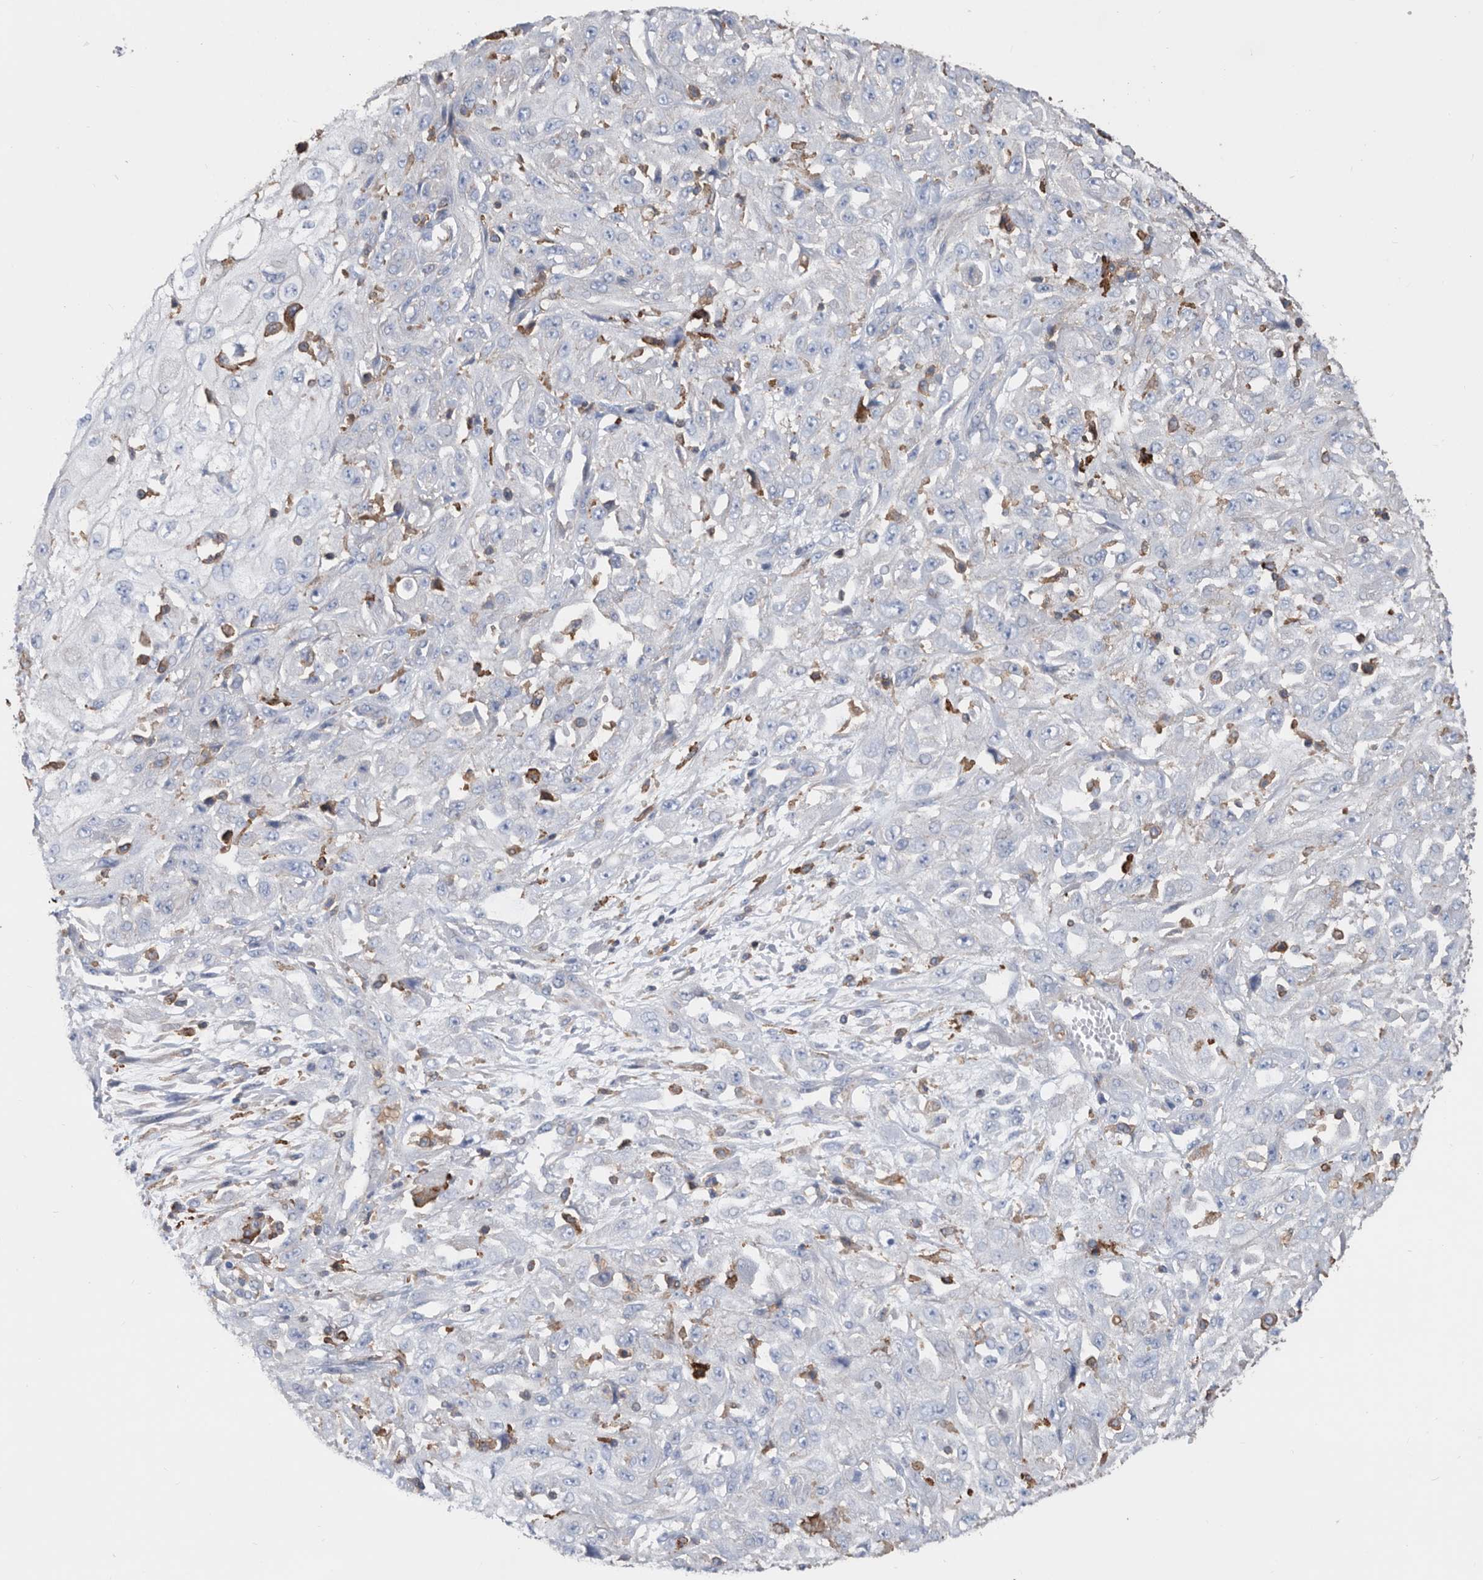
{"staining": {"intensity": "negative", "quantity": "none", "location": "none"}, "tissue": "skin cancer", "cell_type": "Tumor cells", "image_type": "cancer", "snomed": [{"axis": "morphology", "description": "Squamous cell carcinoma, NOS"}, {"axis": "morphology", "description": "Squamous cell carcinoma, metastatic, NOS"}, {"axis": "topography", "description": "Skin"}, {"axis": "topography", "description": "Lymph node"}], "caption": "This is an immunohistochemistry (IHC) photomicrograph of skin squamous cell carcinoma. There is no staining in tumor cells.", "gene": "MS4A4A", "patient": {"sex": "male", "age": 75}}